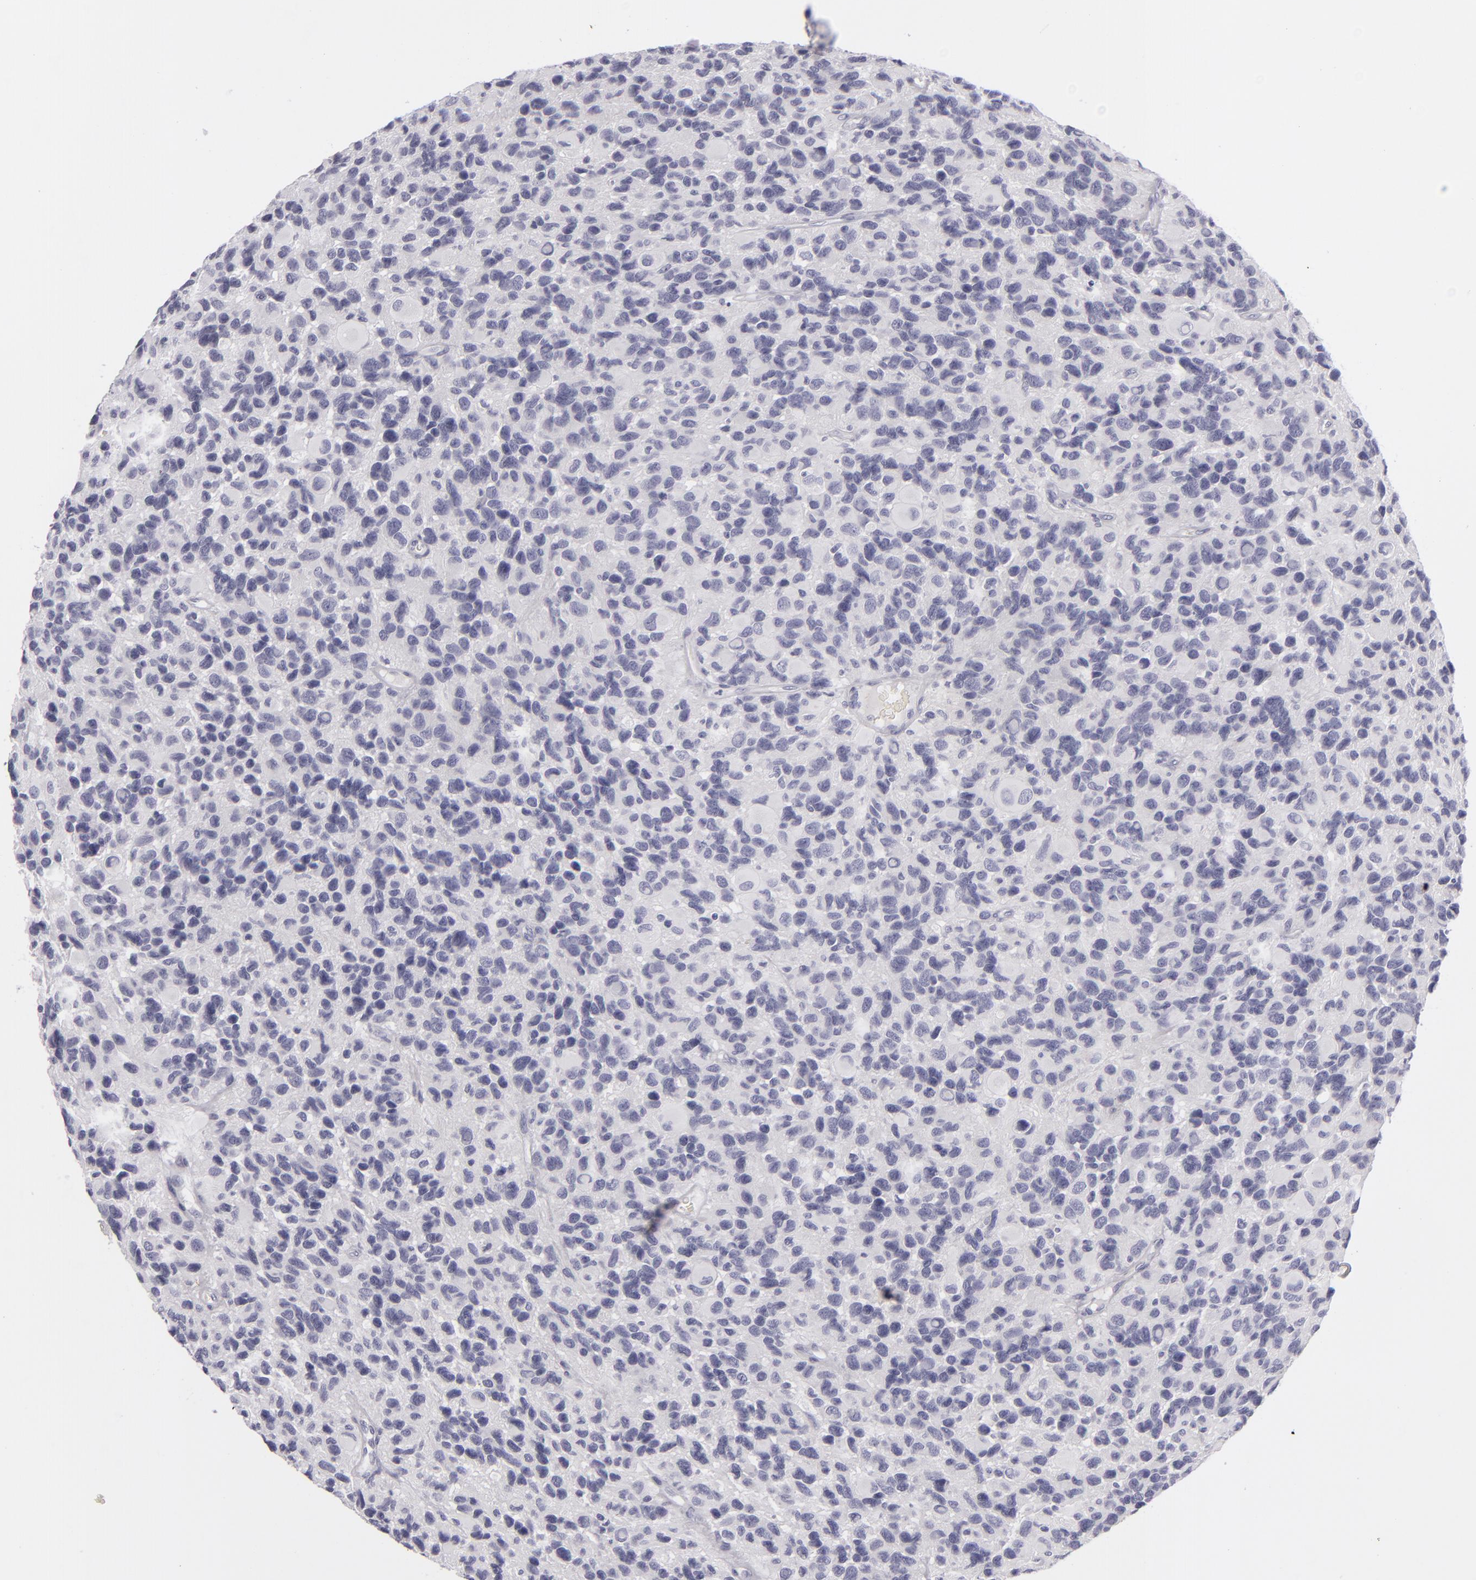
{"staining": {"intensity": "negative", "quantity": "none", "location": "none"}, "tissue": "glioma", "cell_type": "Tumor cells", "image_type": "cancer", "snomed": [{"axis": "morphology", "description": "Glioma, malignant, High grade"}, {"axis": "topography", "description": "Brain"}], "caption": "DAB (3,3'-diaminobenzidine) immunohistochemical staining of glioma demonstrates no significant positivity in tumor cells.", "gene": "DLG4", "patient": {"sex": "male", "age": 77}}